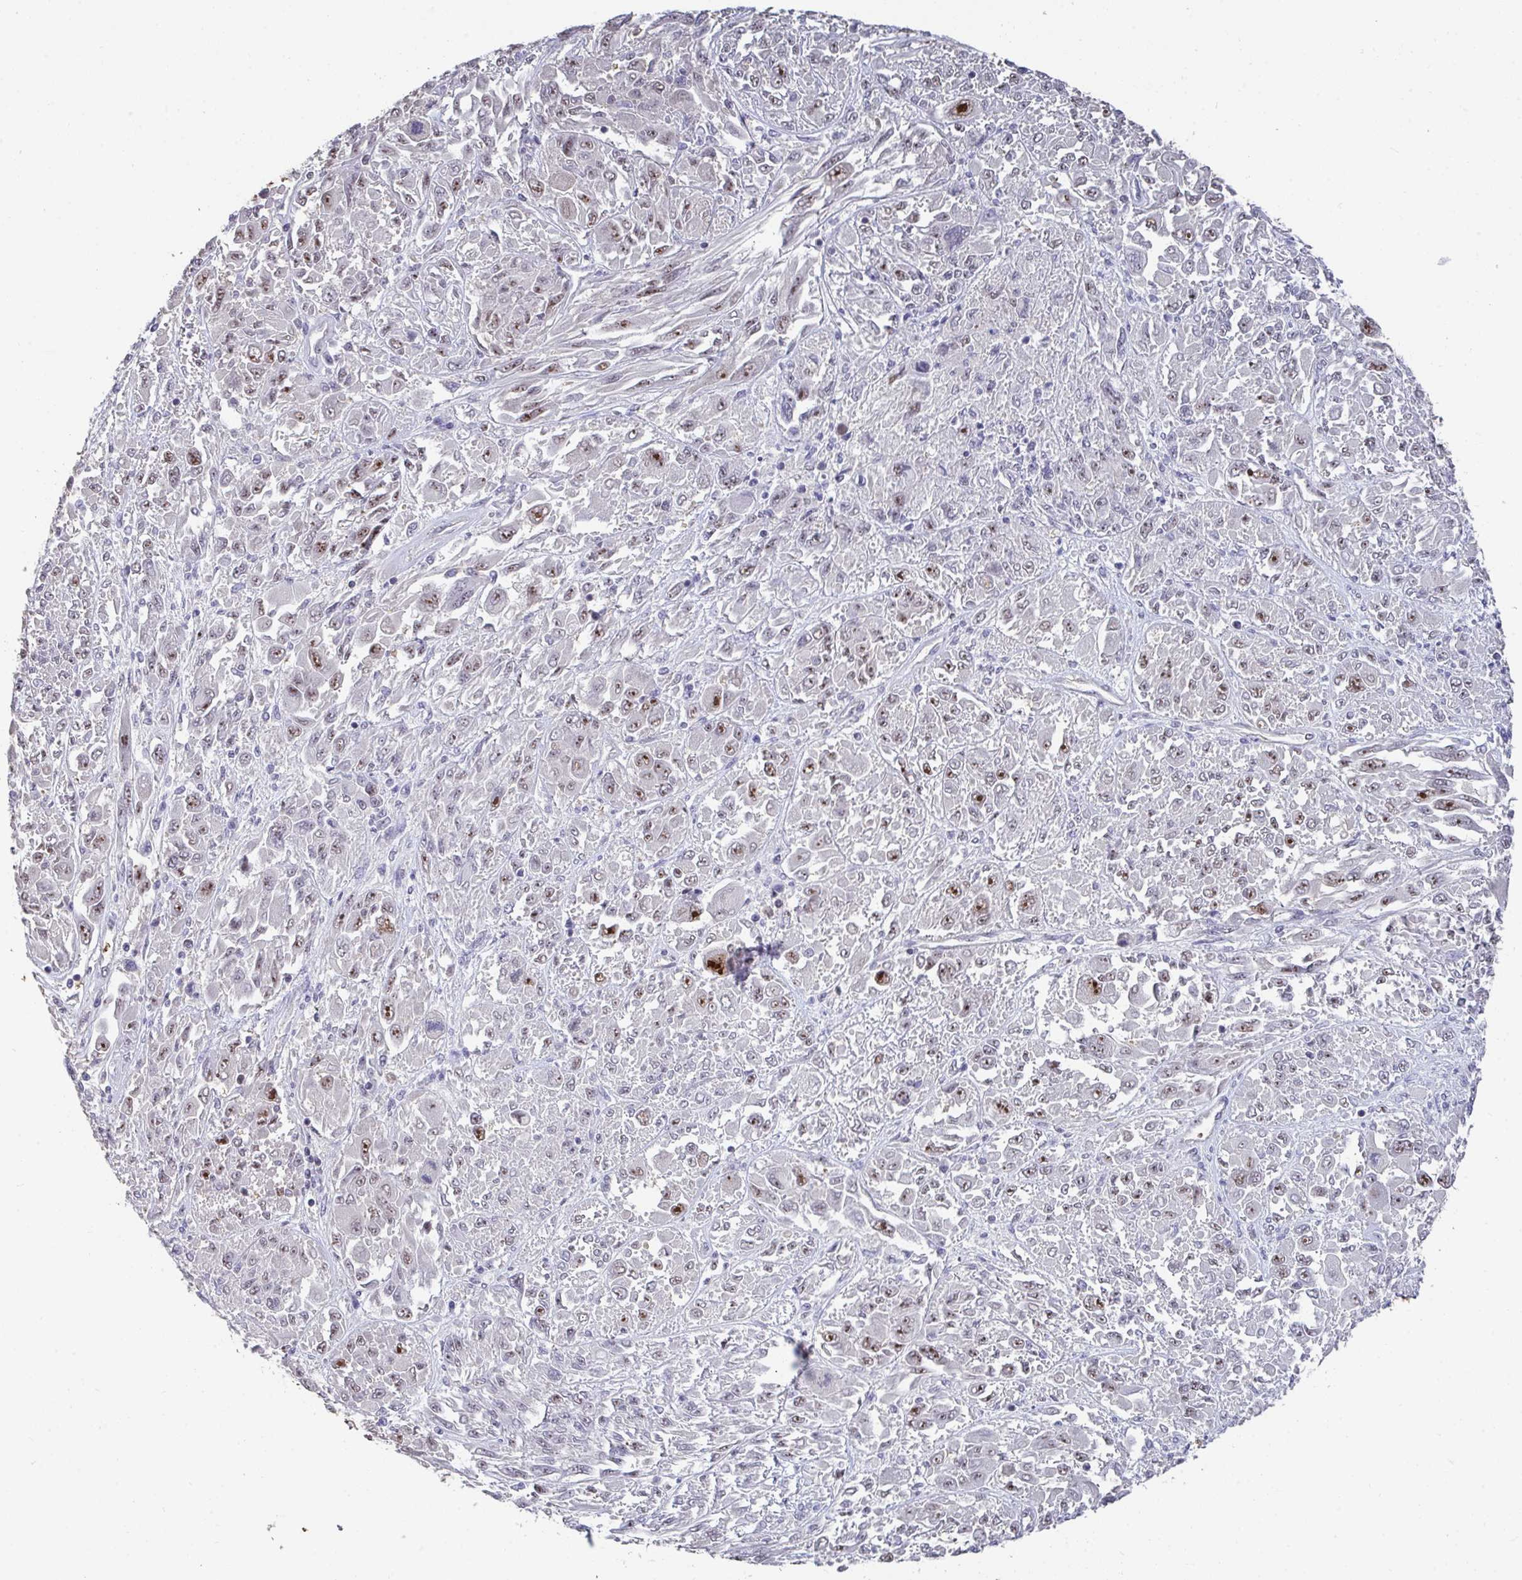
{"staining": {"intensity": "moderate", "quantity": ">75%", "location": "nuclear"}, "tissue": "melanoma", "cell_type": "Tumor cells", "image_type": "cancer", "snomed": [{"axis": "morphology", "description": "Malignant melanoma, NOS"}, {"axis": "topography", "description": "Skin"}], "caption": "Protein expression by immunohistochemistry (IHC) shows moderate nuclear staining in approximately >75% of tumor cells in malignant melanoma.", "gene": "SENP3", "patient": {"sex": "female", "age": 91}}